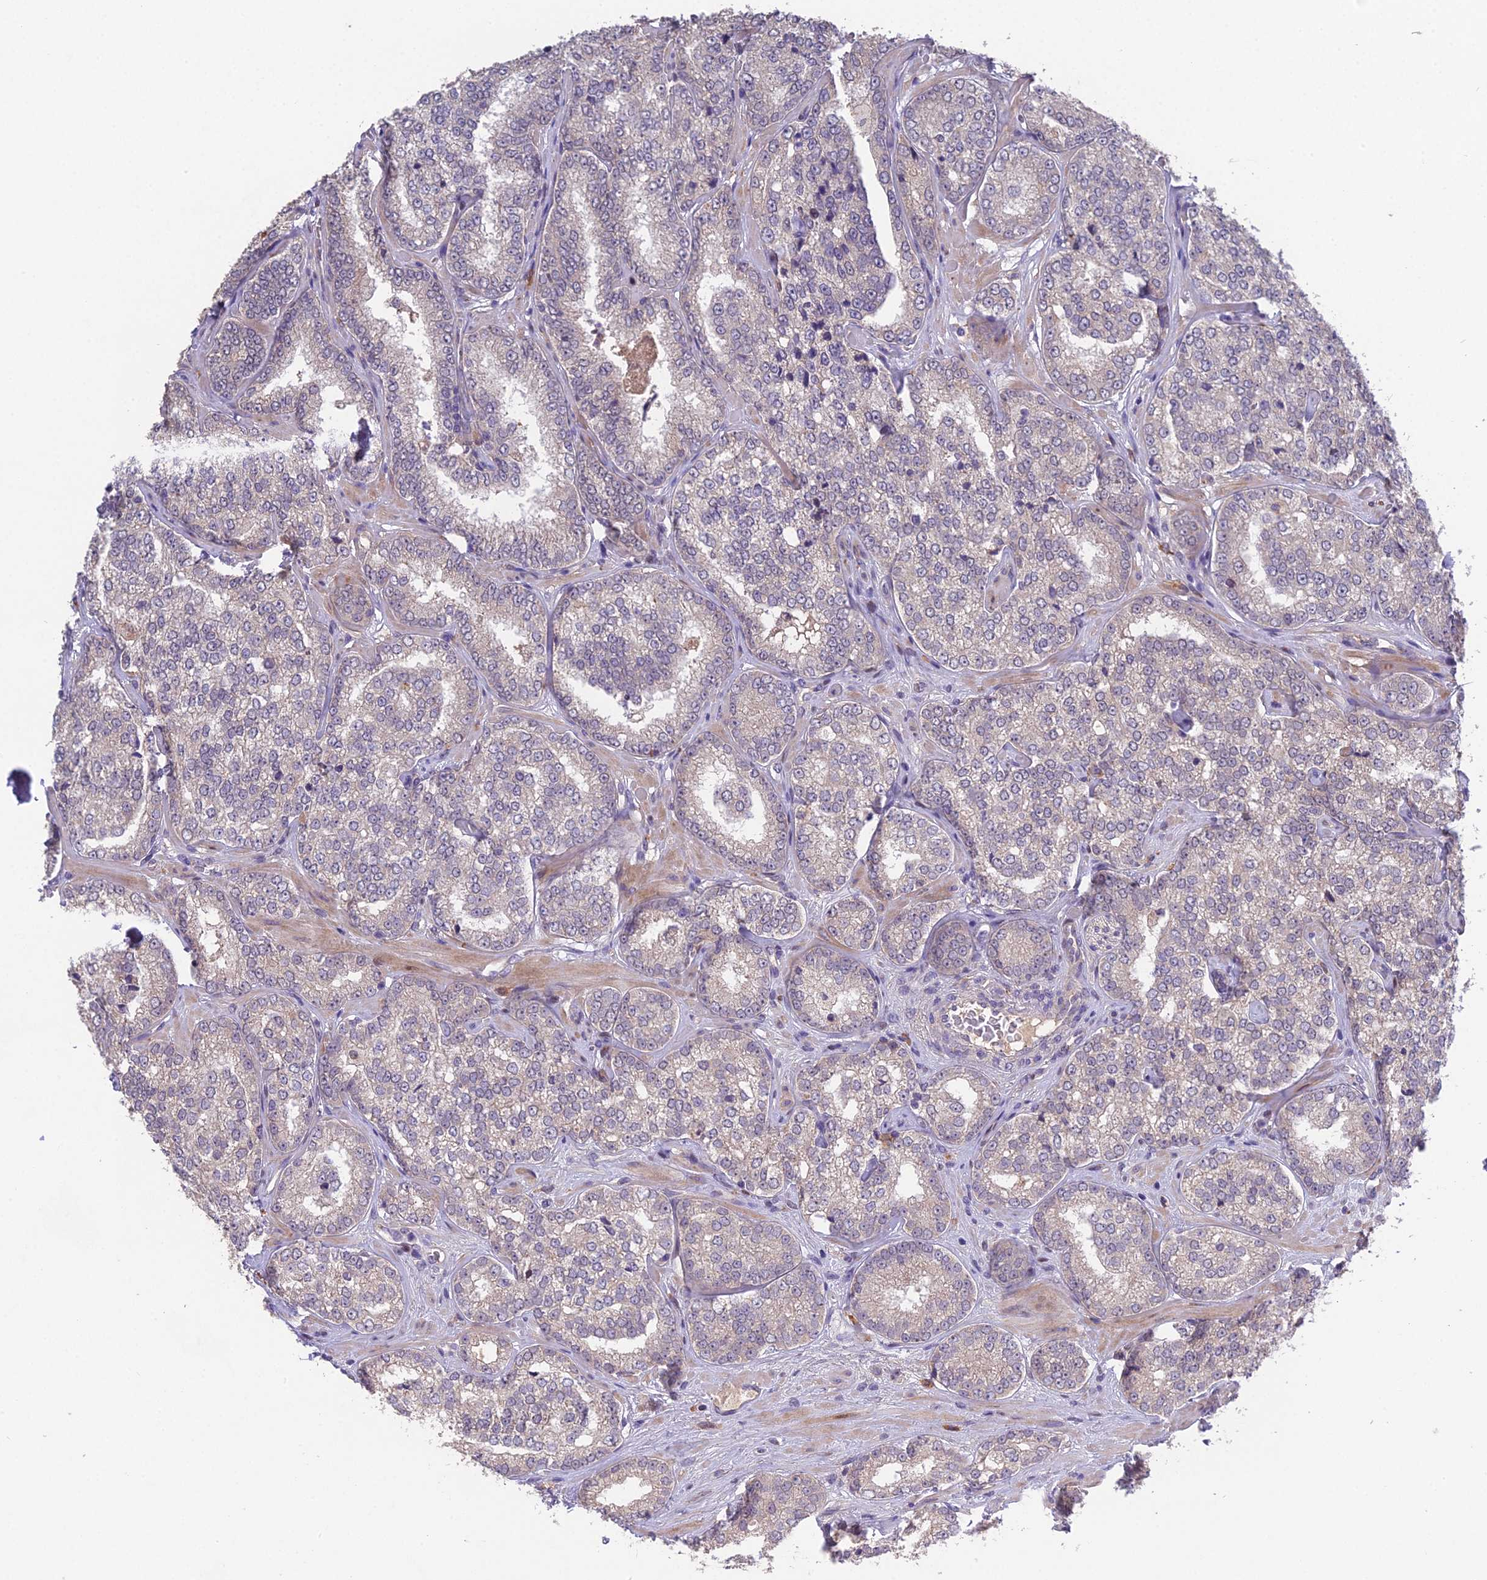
{"staining": {"intensity": "negative", "quantity": "none", "location": "none"}, "tissue": "prostate cancer", "cell_type": "Tumor cells", "image_type": "cancer", "snomed": [{"axis": "morphology", "description": "Normal tissue, NOS"}, {"axis": "morphology", "description": "Adenocarcinoma, High grade"}, {"axis": "topography", "description": "Prostate"}], "caption": "Protein analysis of high-grade adenocarcinoma (prostate) exhibits no significant staining in tumor cells.", "gene": "PUS10", "patient": {"sex": "male", "age": 83}}